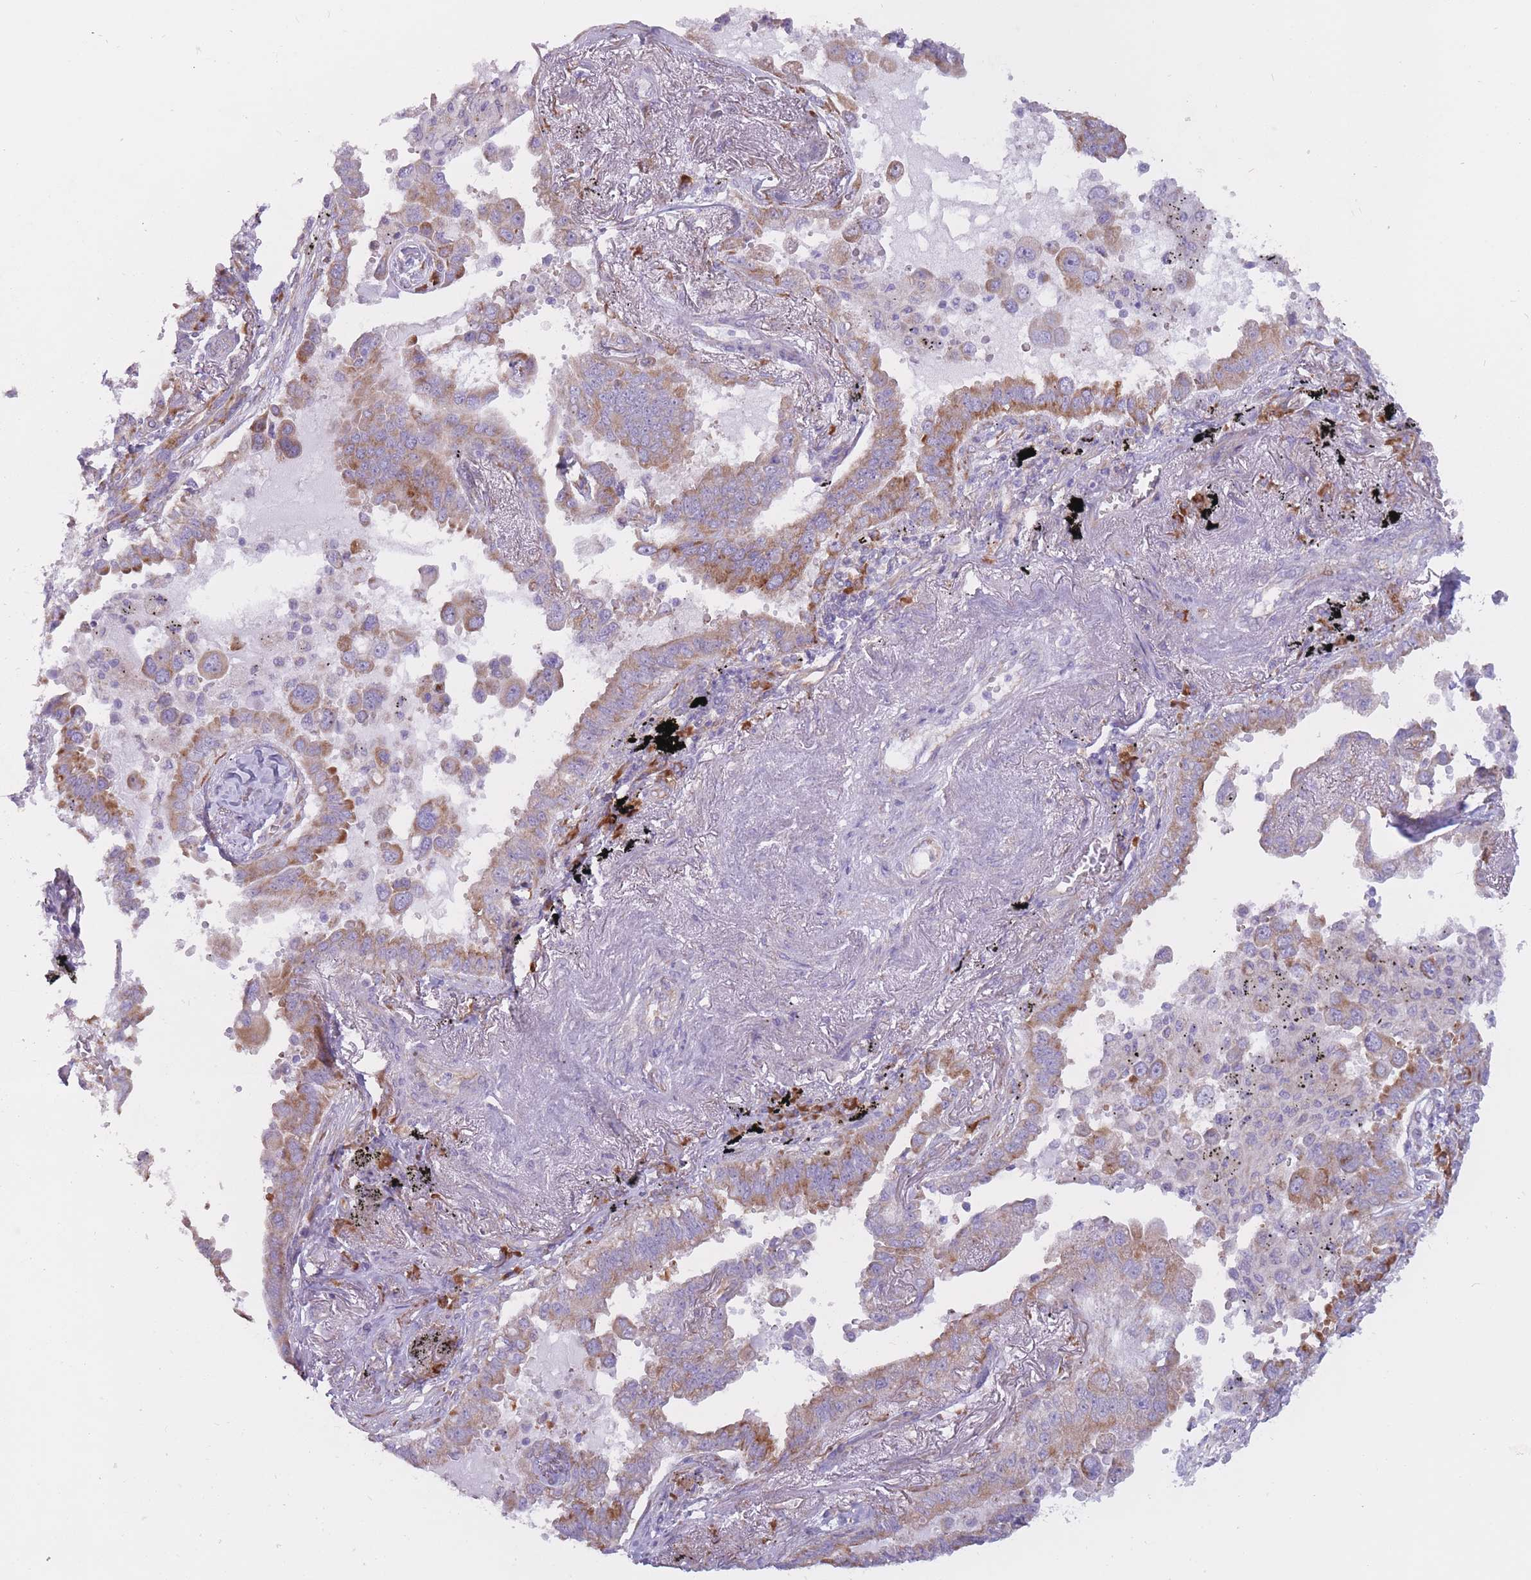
{"staining": {"intensity": "moderate", "quantity": ">75%", "location": "cytoplasmic/membranous"}, "tissue": "lung cancer", "cell_type": "Tumor cells", "image_type": "cancer", "snomed": [{"axis": "morphology", "description": "Adenocarcinoma, NOS"}, {"axis": "topography", "description": "Lung"}], "caption": "Lung cancer tissue exhibits moderate cytoplasmic/membranous staining in approximately >75% of tumor cells (Stains: DAB in brown, nuclei in blue, Microscopy: brightfield microscopy at high magnification).", "gene": "RPL18", "patient": {"sex": "male", "age": 67}}